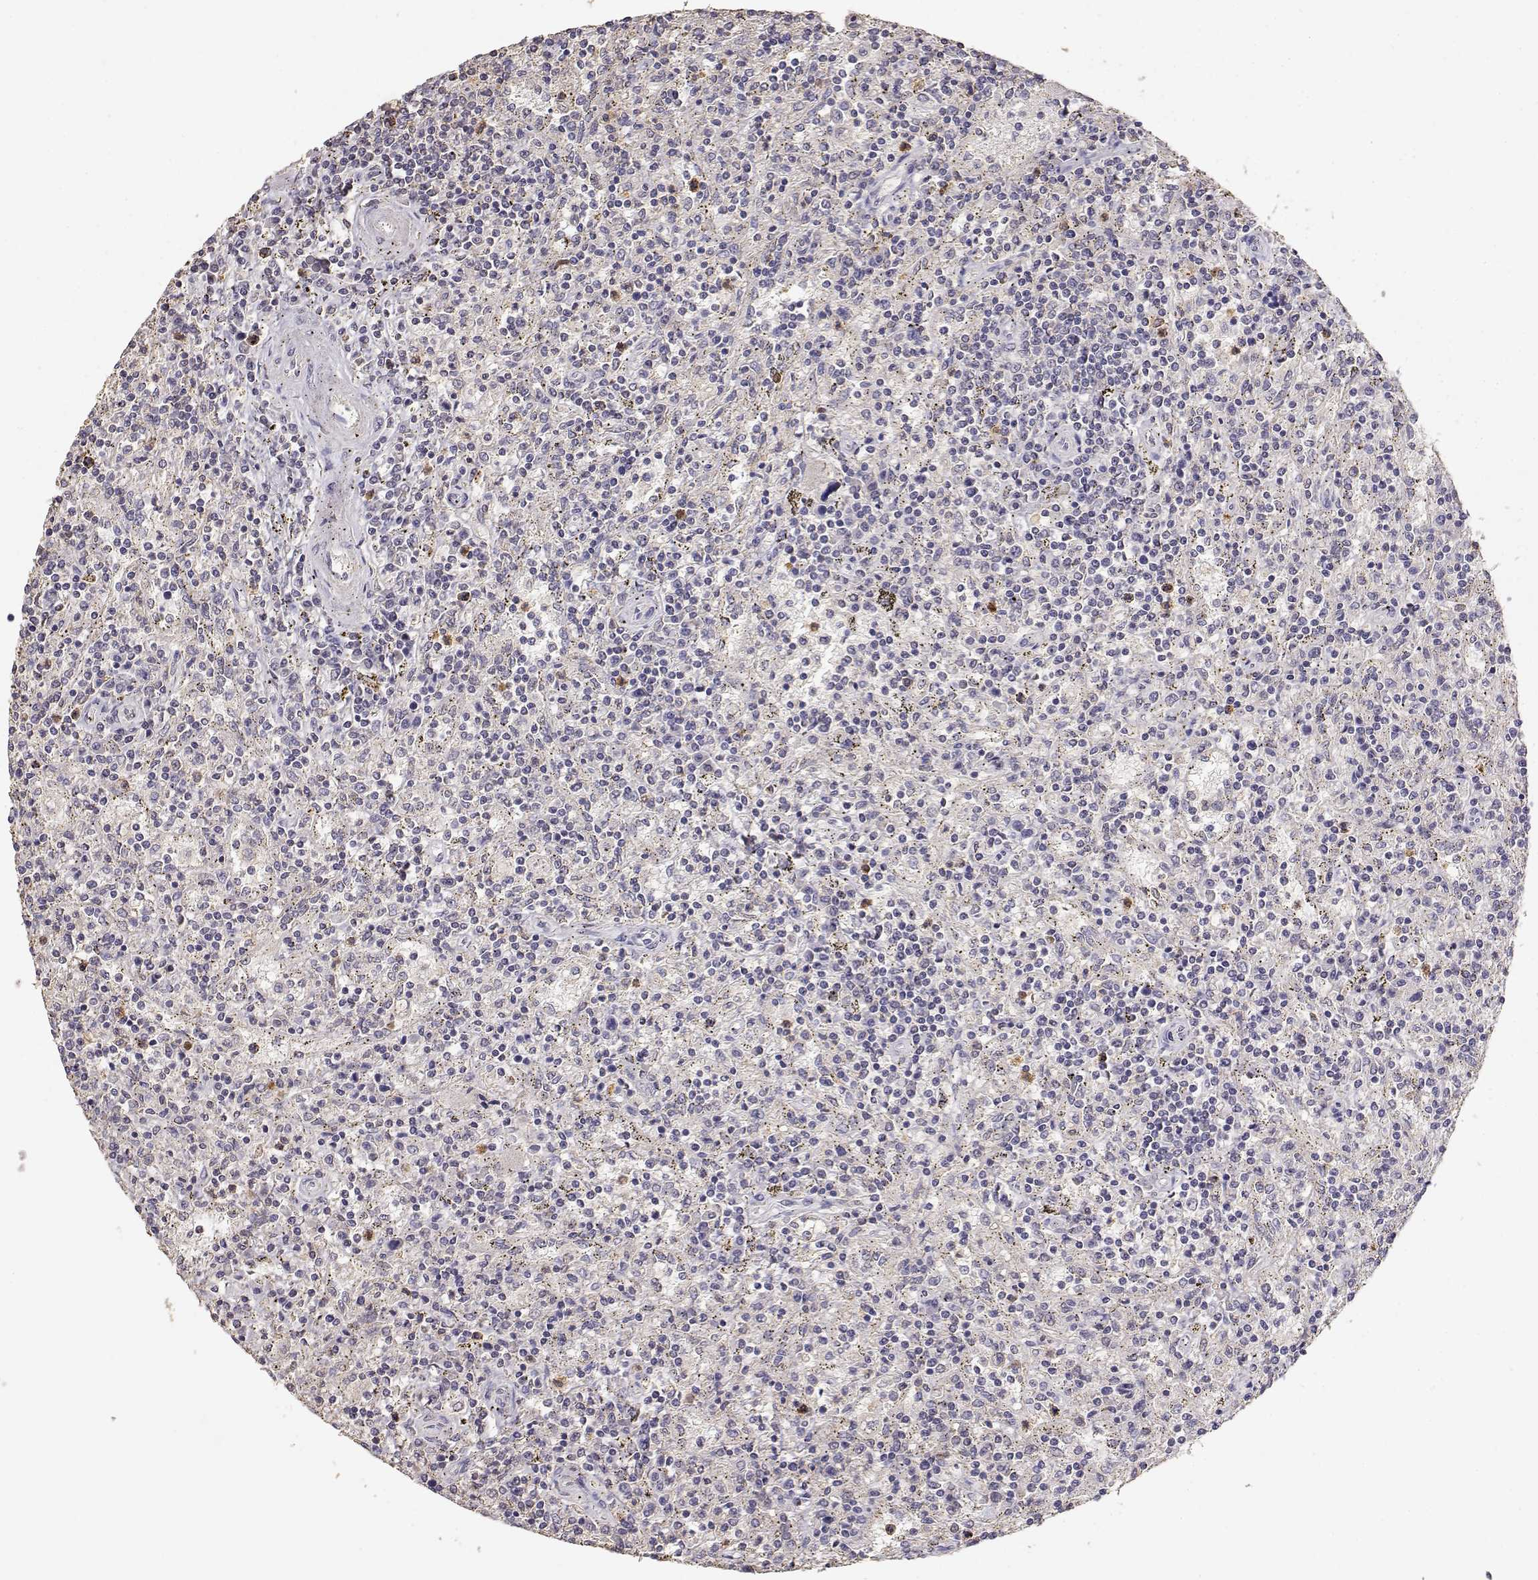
{"staining": {"intensity": "negative", "quantity": "none", "location": "none"}, "tissue": "lymphoma", "cell_type": "Tumor cells", "image_type": "cancer", "snomed": [{"axis": "morphology", "description": "Malignant lymphoma, non-Hodgkin's type, Low grade"}, {"axis": "topography", "description": "Spleen"}], "caption": "Protein analysis of malignant lymphoma, non-Hodgkin's type (low-grade) displays no significant staining in tumor cells.", "gene": "TNFRSF10C", "patient": {"sex": "male", "age": 62}}